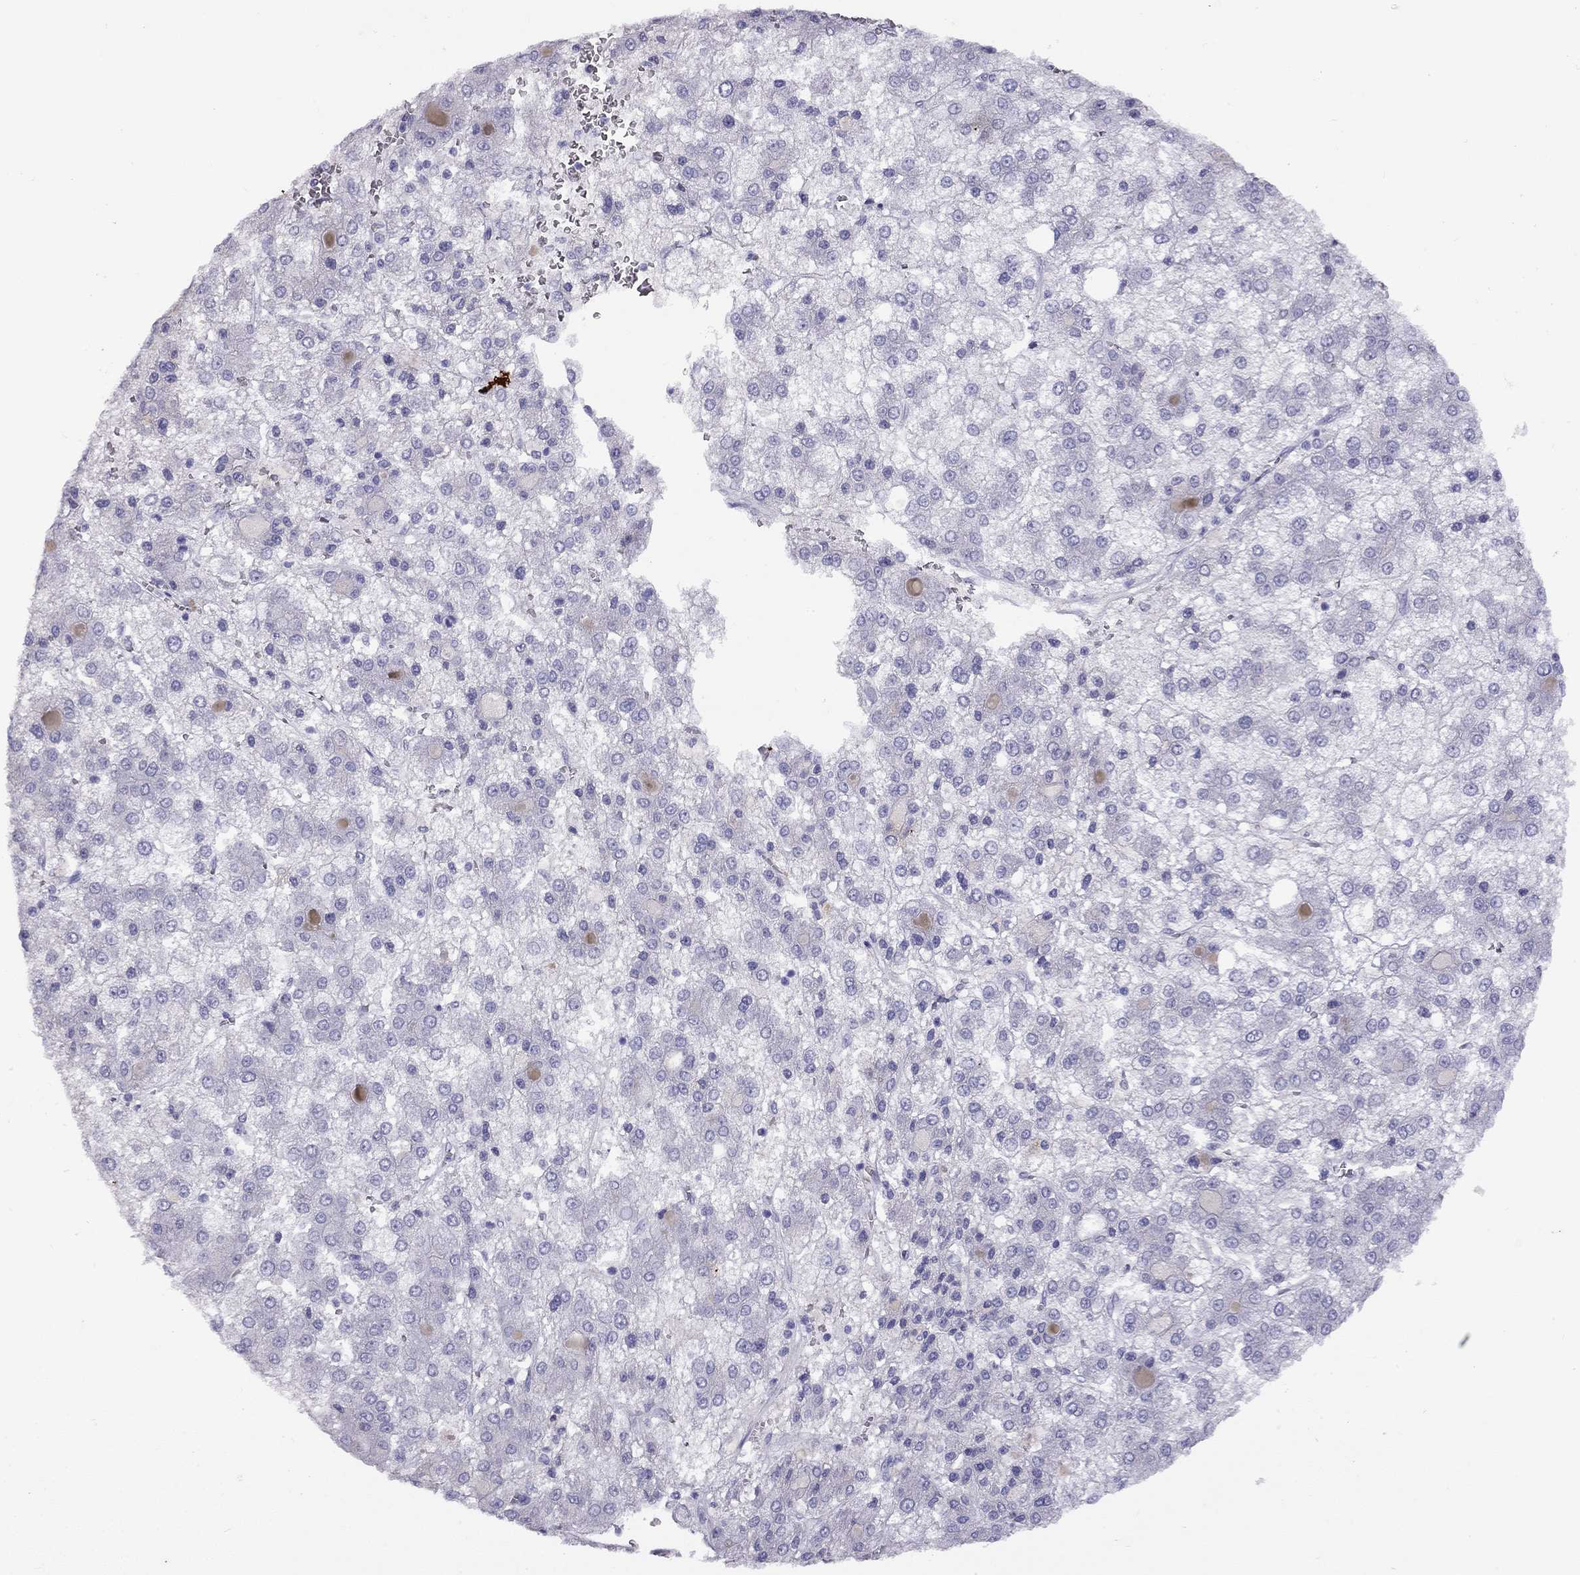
{"staining": {"intensity": "negative", "quantity": "none", "location": "none"}, "tissue": "liver cancer", "cell_type": "Tumor cells", "image_type": "cancer", "snomed": [{"axis": "morphology", "description": "Carcinoma, Hepatocellular, NOS"}, {"axis": "topography", "description": "Liver"}], "caption": "Liver cancer stained for a protein using immunohistochemistry (IHC) displays no staining tumor cells.", "gene": "CPNE4", "patient": {"sex": "male", "age": 73}}